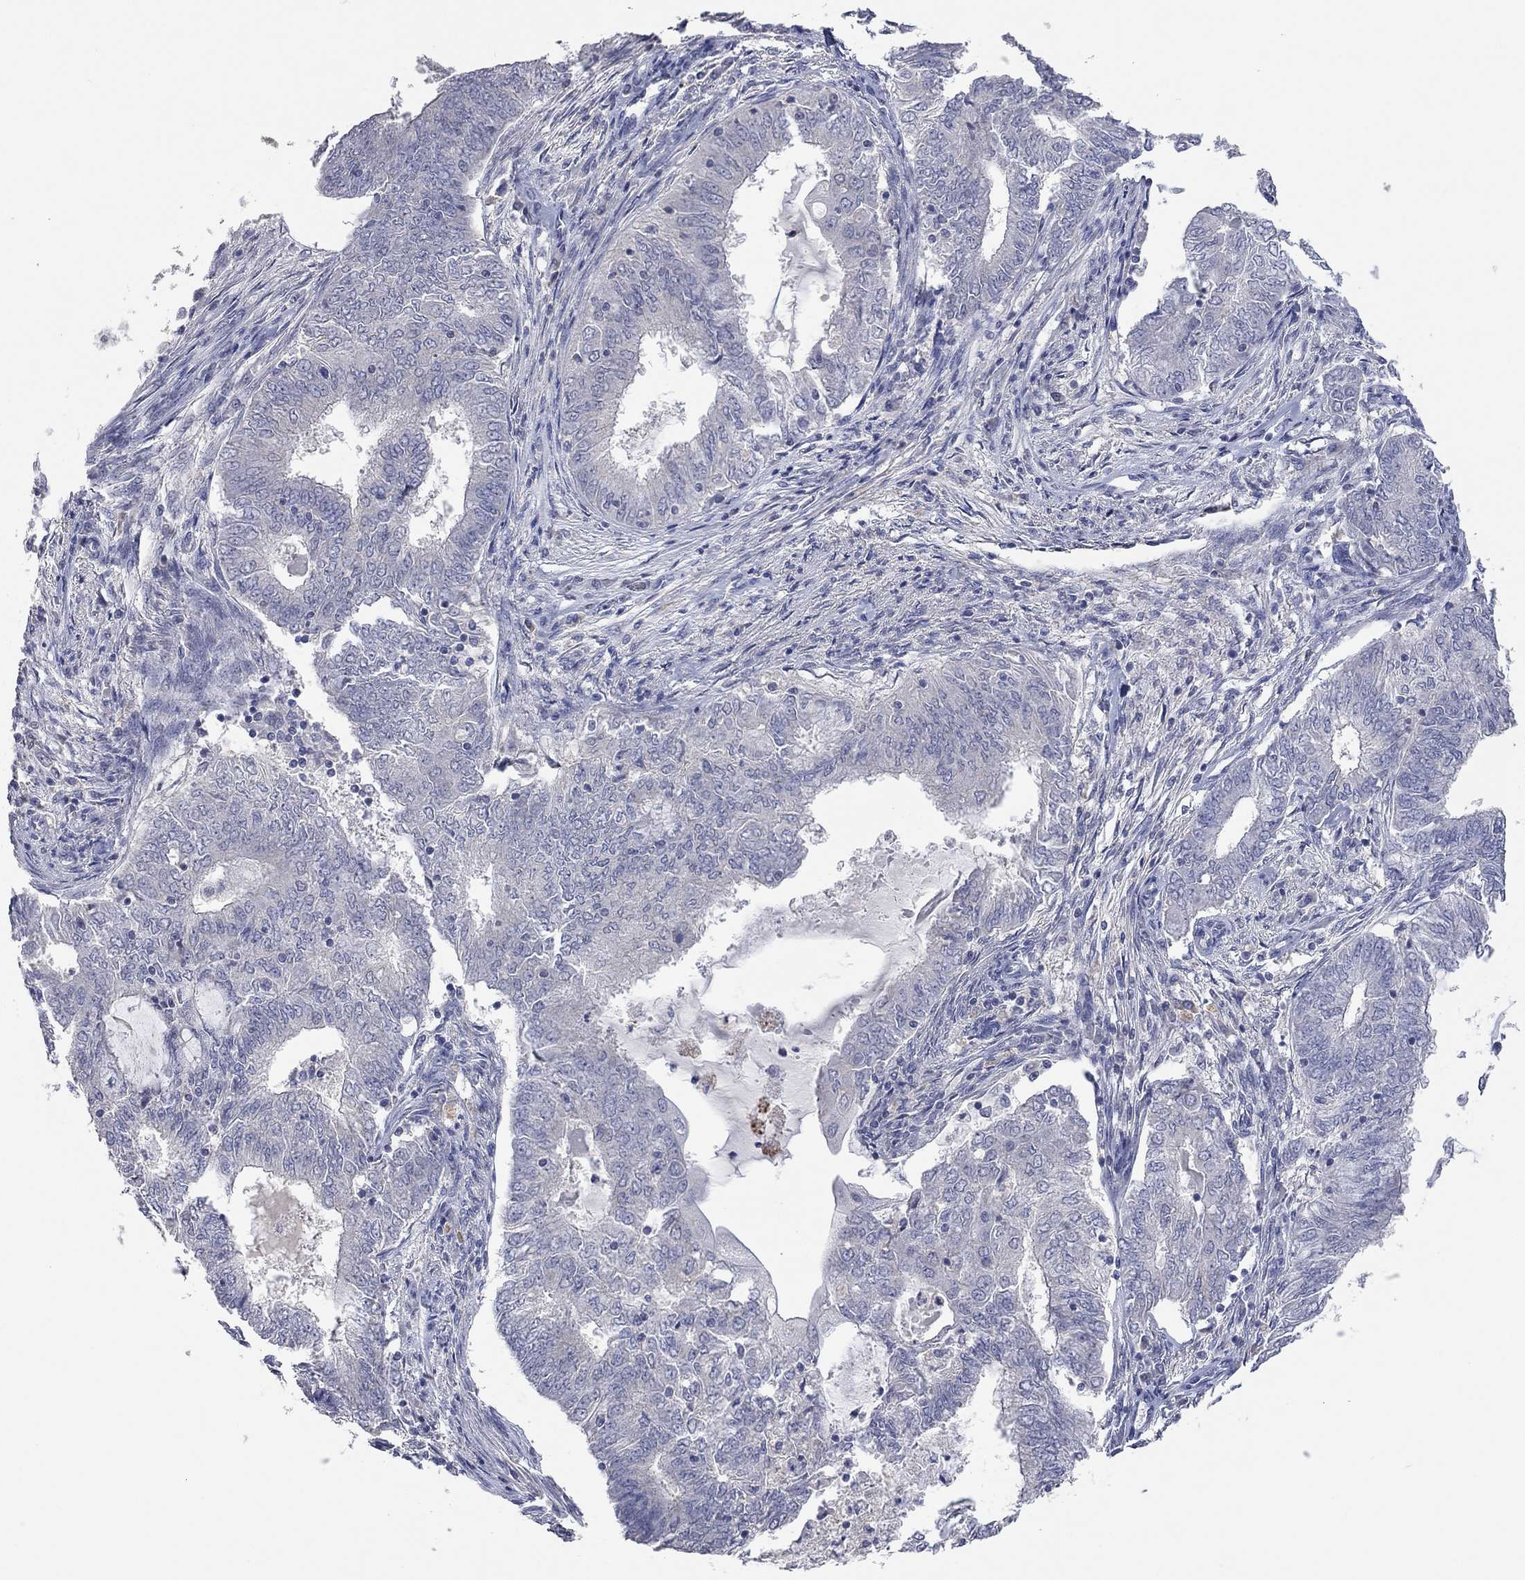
{"staining": {"intensity": "negative", "quantity": "none", "location": "none"}, "tissue": "endometrial cancer", "cell_type": "Tumor cells", "image_type": "cancer", "snomed": [{"axis": "morphology", "description": "Adenocarcinoma, NOS"}, {"axis": "topography", "description": "Endometrium"}], "caption": "This is a micrograph of immunohistochemistry (IHC) staining of endometrial cancer, which shows no staining in tumor cells.", "gene": "MMP13", "patient": {"sex": "female", "age": 62}}